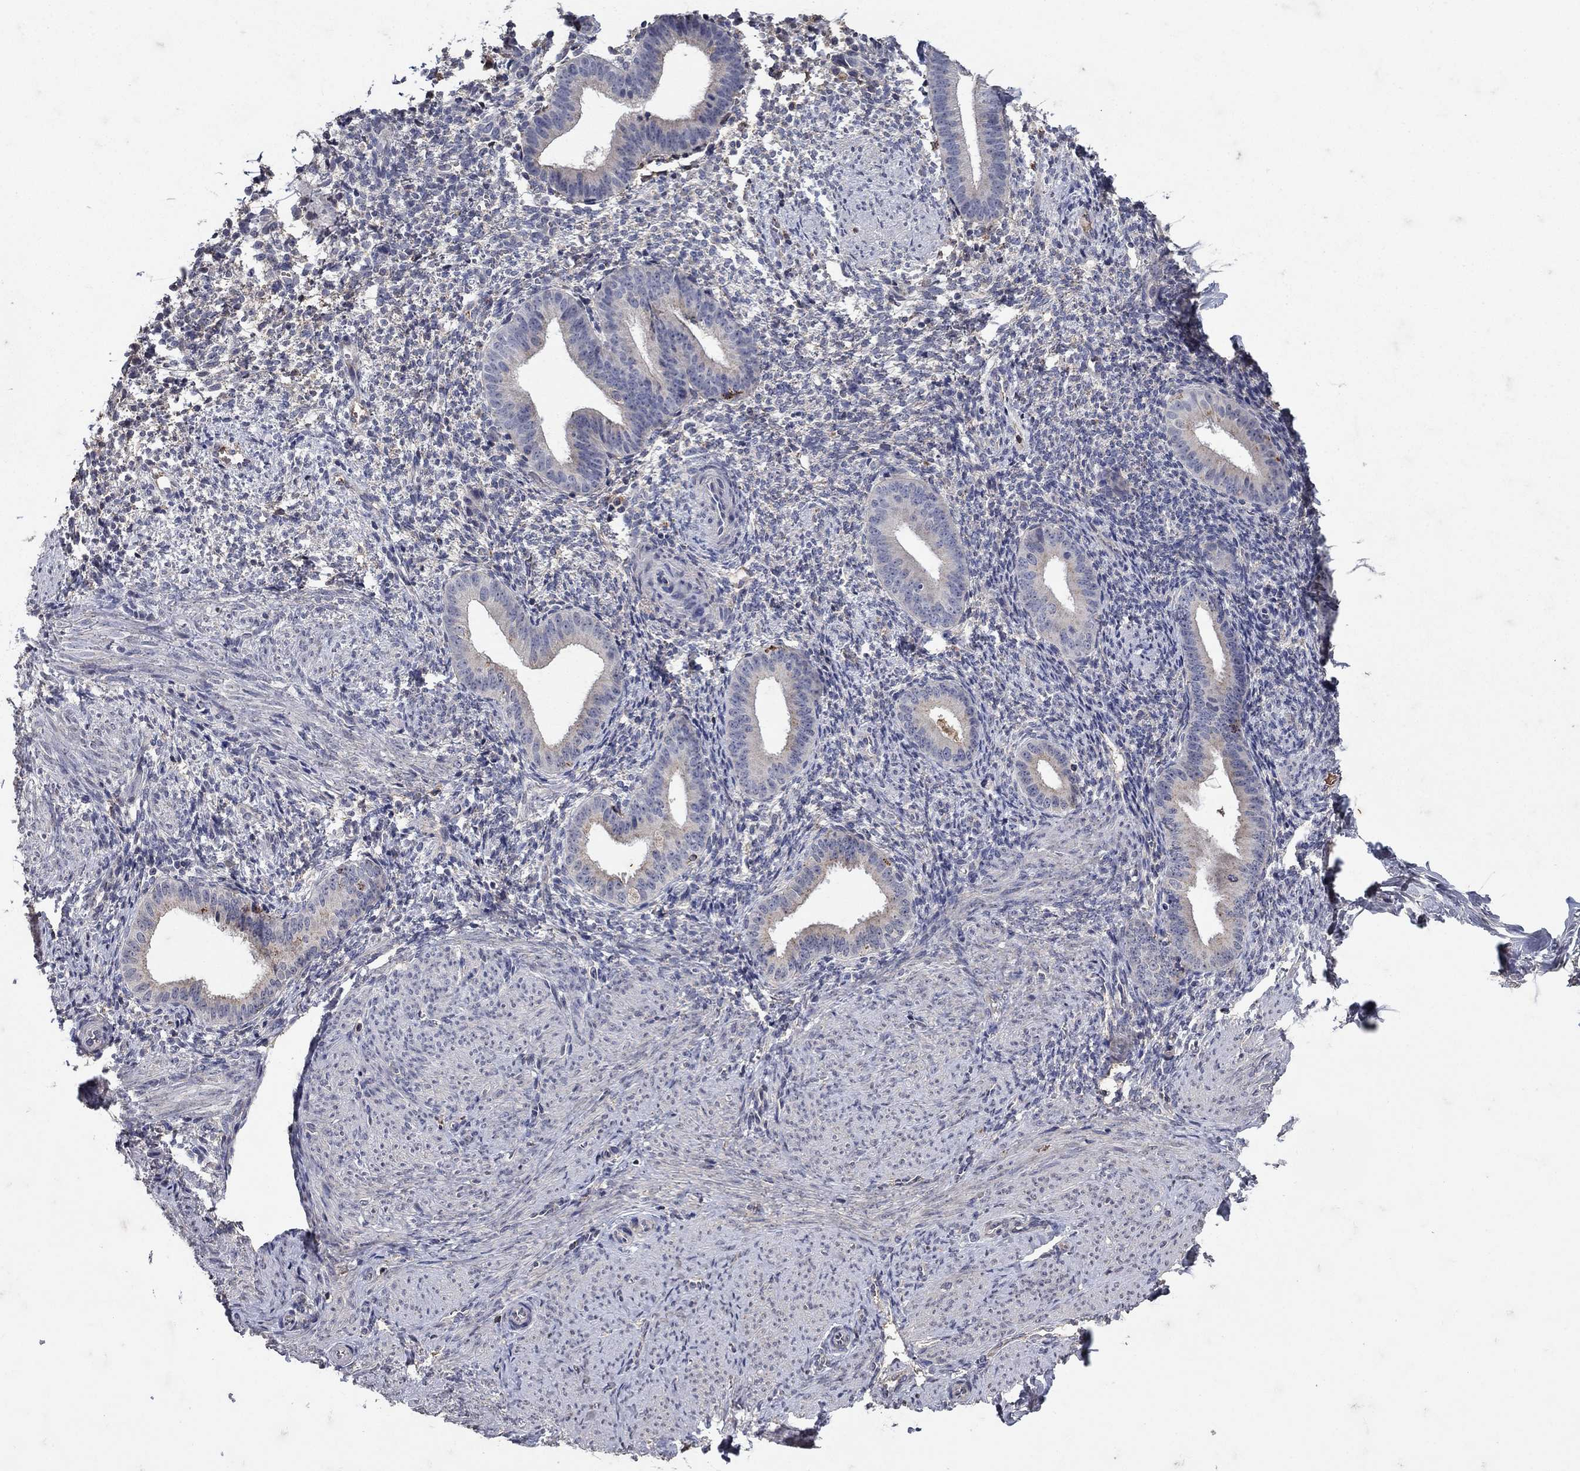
{"staining": {"intensity": "negative", "quantity": "none", "location": "none"}, "tissue": "endometrium", "cell_type": "Cells in endometrial stroma", "image_type": "normal", "snomed": [{"axis": "morphology", "description": "Normal tissue, NOS"}, {"axis": "topography", "description": "Endometrium"}], "caption": "A photomicrograph of endometrium stained for a protein shows no brown staining in cells in endometrial stroma.", "gene": "NPC2", "patient": {"sex": "female", "age": 47}}